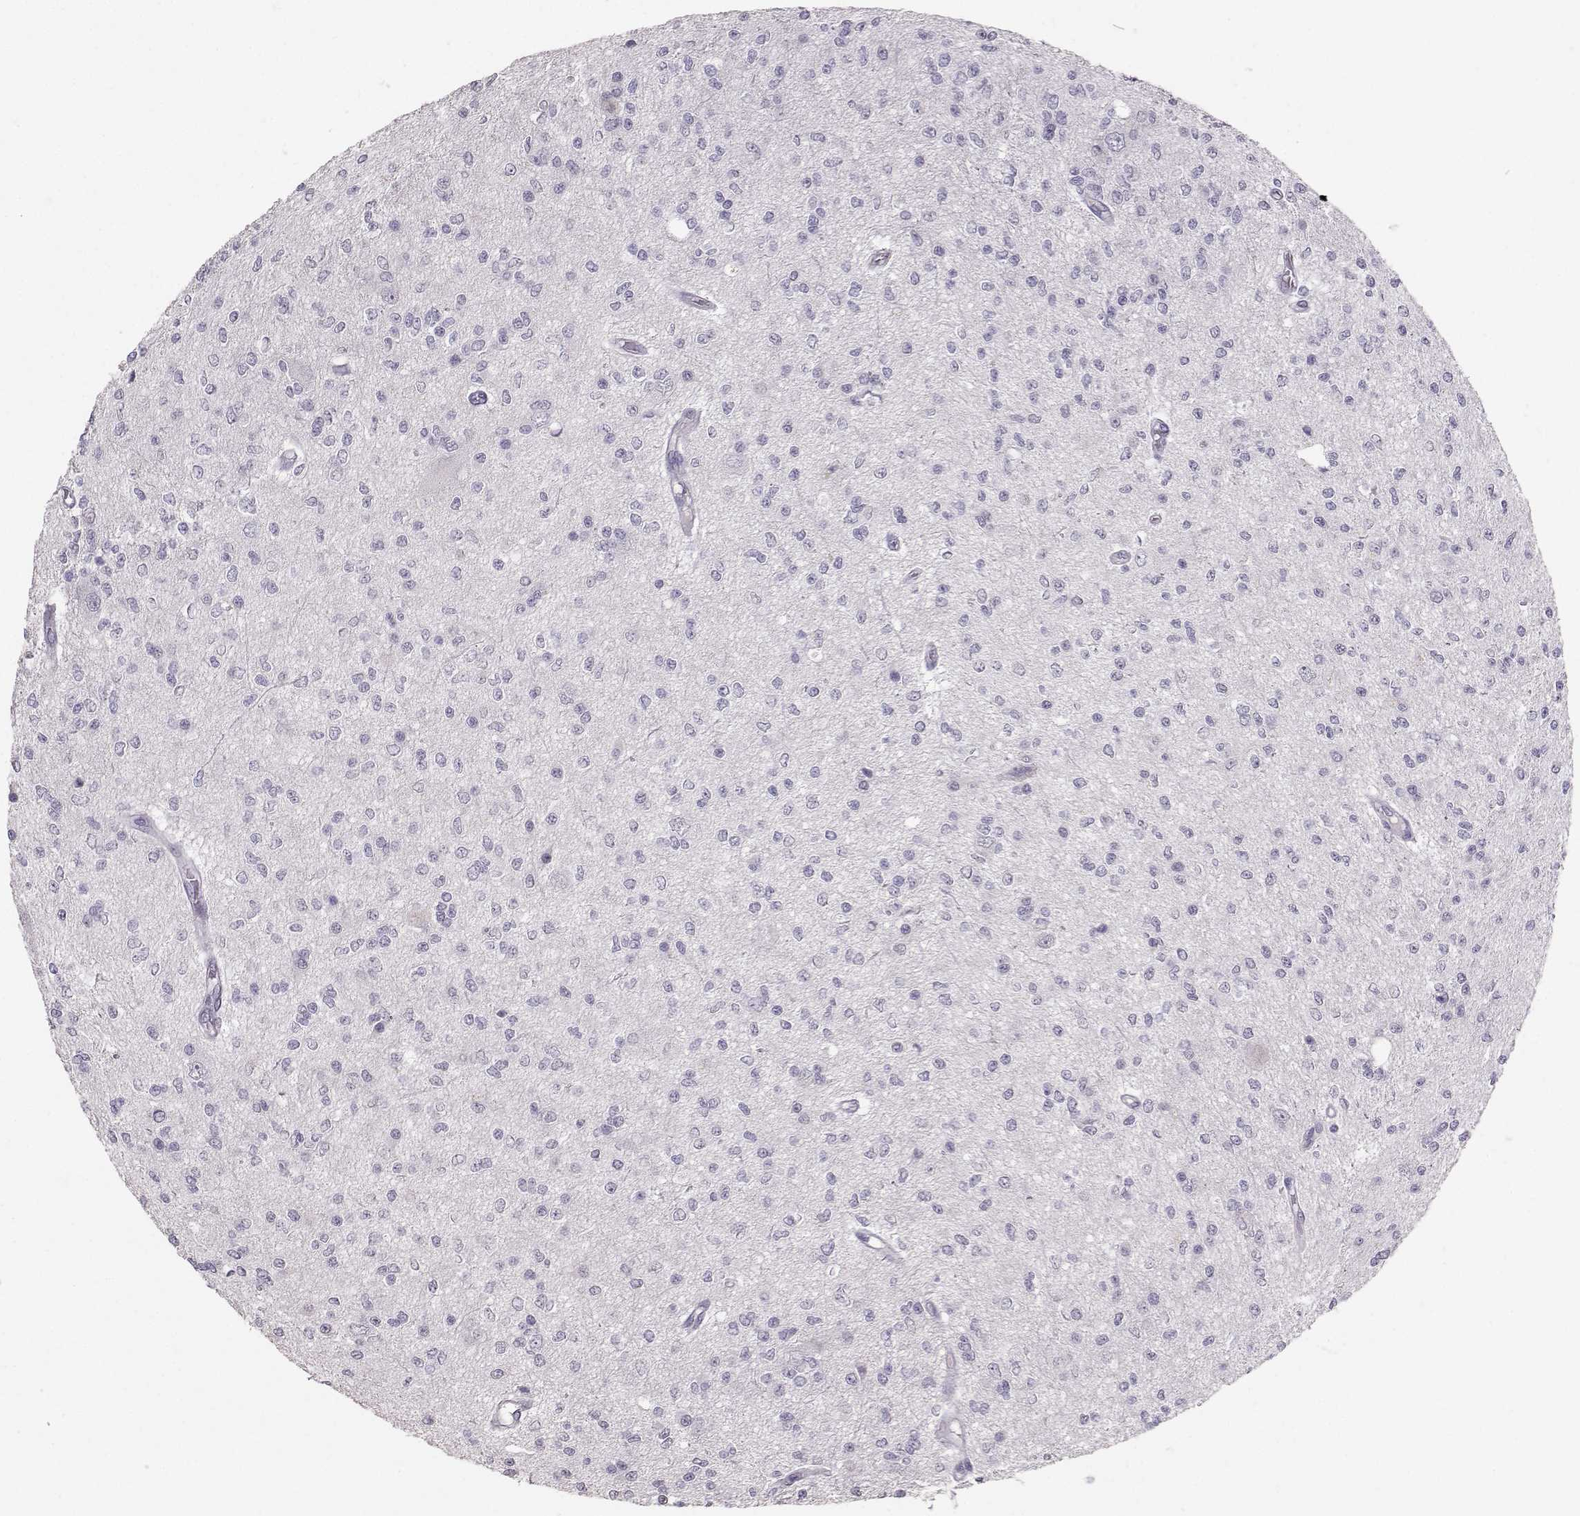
{"staining": {"intensity": "negative", "quantity": "none", "location": "none"}, "tissue": "glioma", "cell_type": "Tumor cells", "image_type": "cancer", "snomed": [{"axis": "morphology", "description": "Glioma, malignant, Low grade"}, {"axis": "topography", "description": "Brain"}], "caption": "Tumor cells are negative for protein expression in human glioma. (Brightfield microscopy of DAB immunohistochemistry (IHC) at high magnification).", "gene": "PKP2", "patient": {"sex": "male", "age": 67}}